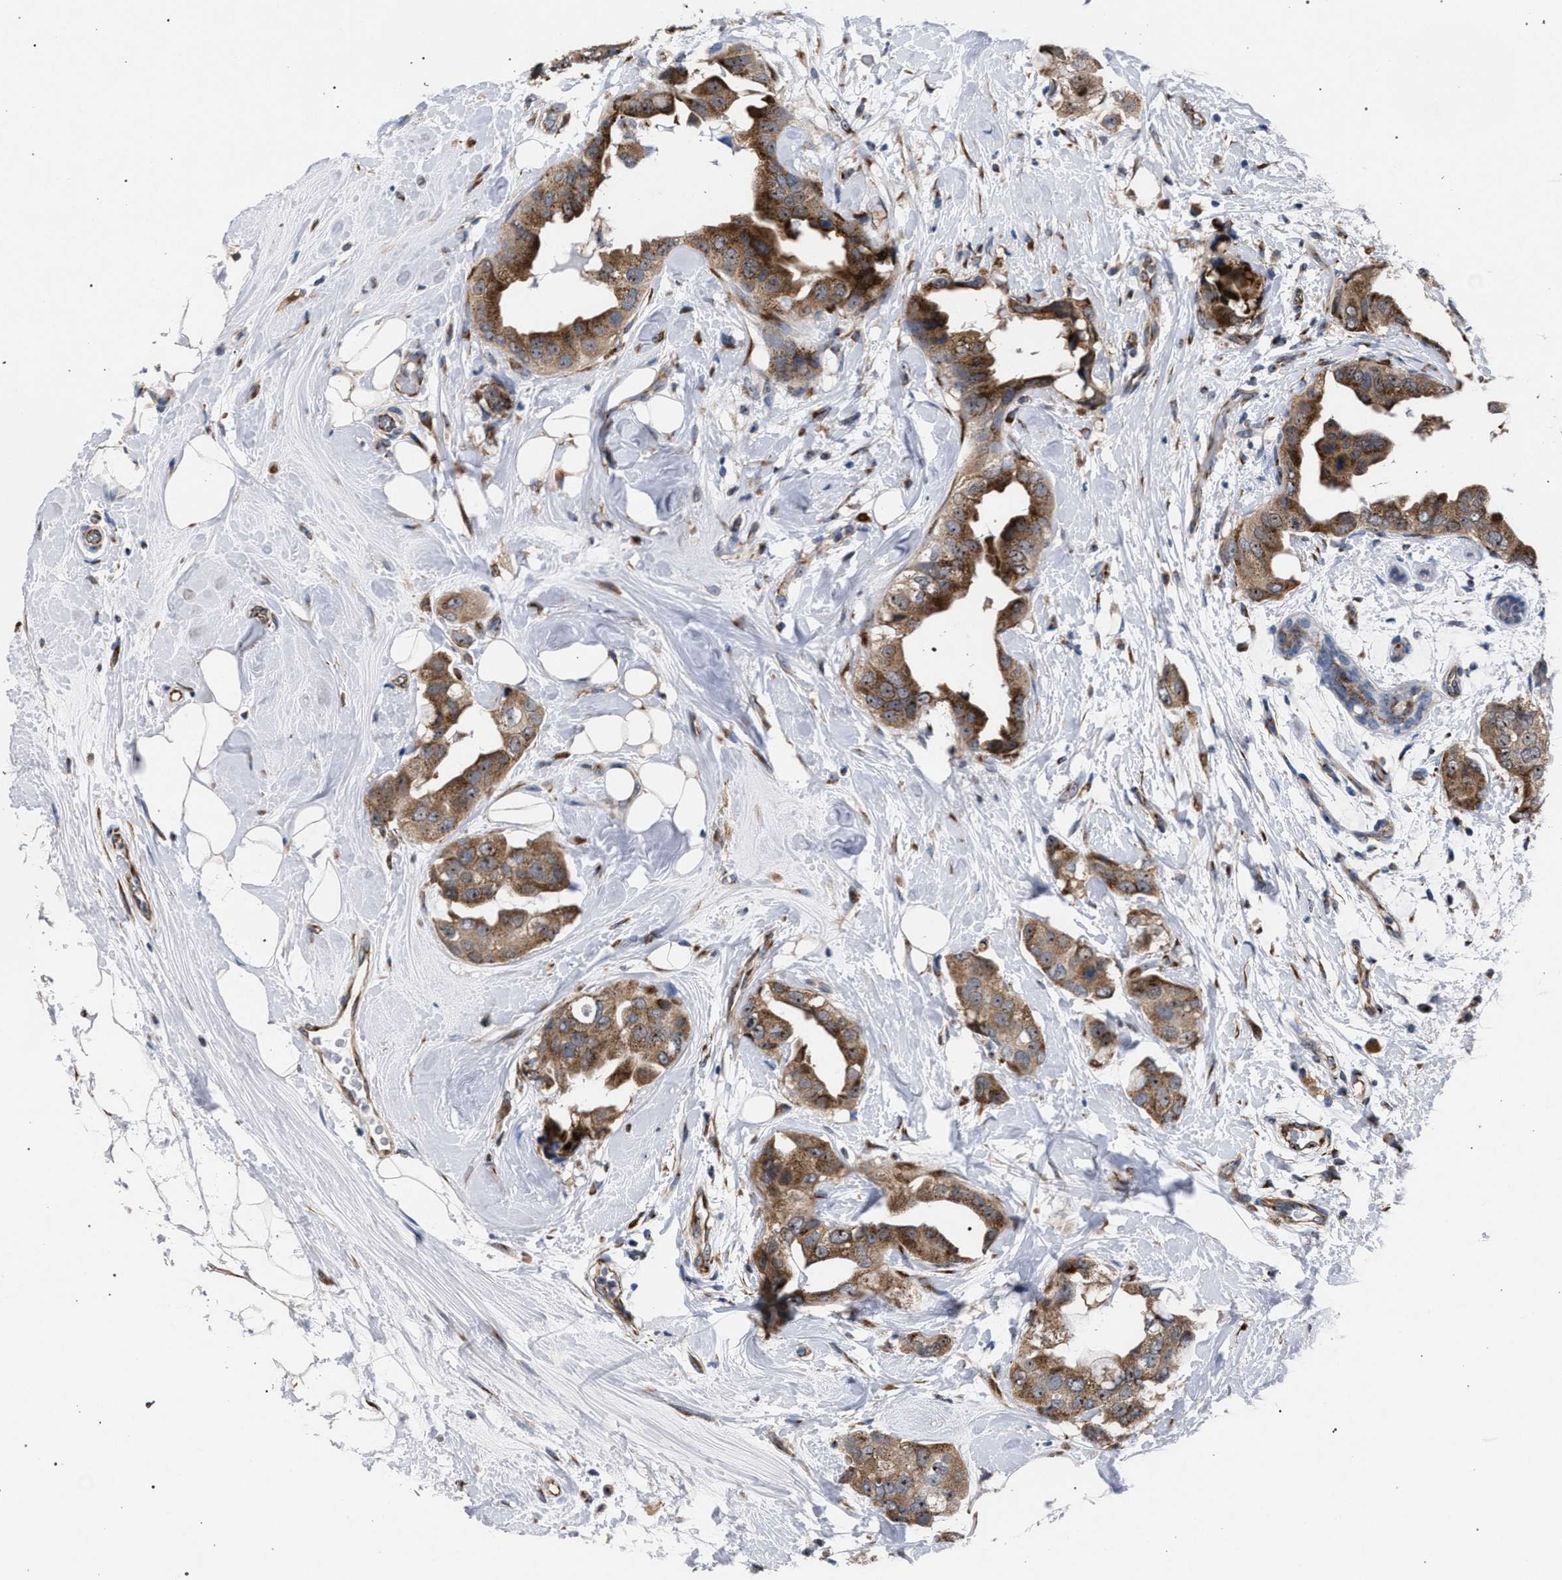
{"staining": {"intensity": "moderate", "quantity": ">75%", "location": "cytoplasmic/membranous"}, "tissue": "breast cancer", "cell_type": "Tumor cells", "image_type": "cancer", "snomed": [{"axis": "morphology", "description": "Duct carcinoma"}, {"axis": "topography", "description": "Breast"}], "caption": "An immunohistochemistry (IHC) photomicrograph of neoplastic tissue is shown. Protein staining in brown shows moderate cytoplasmic/membranous positivity in intraductal carcinoma (breast) within tumor cells.", "gene": "GOLGA2", "patient": {"sex": "female", "age": 40}}